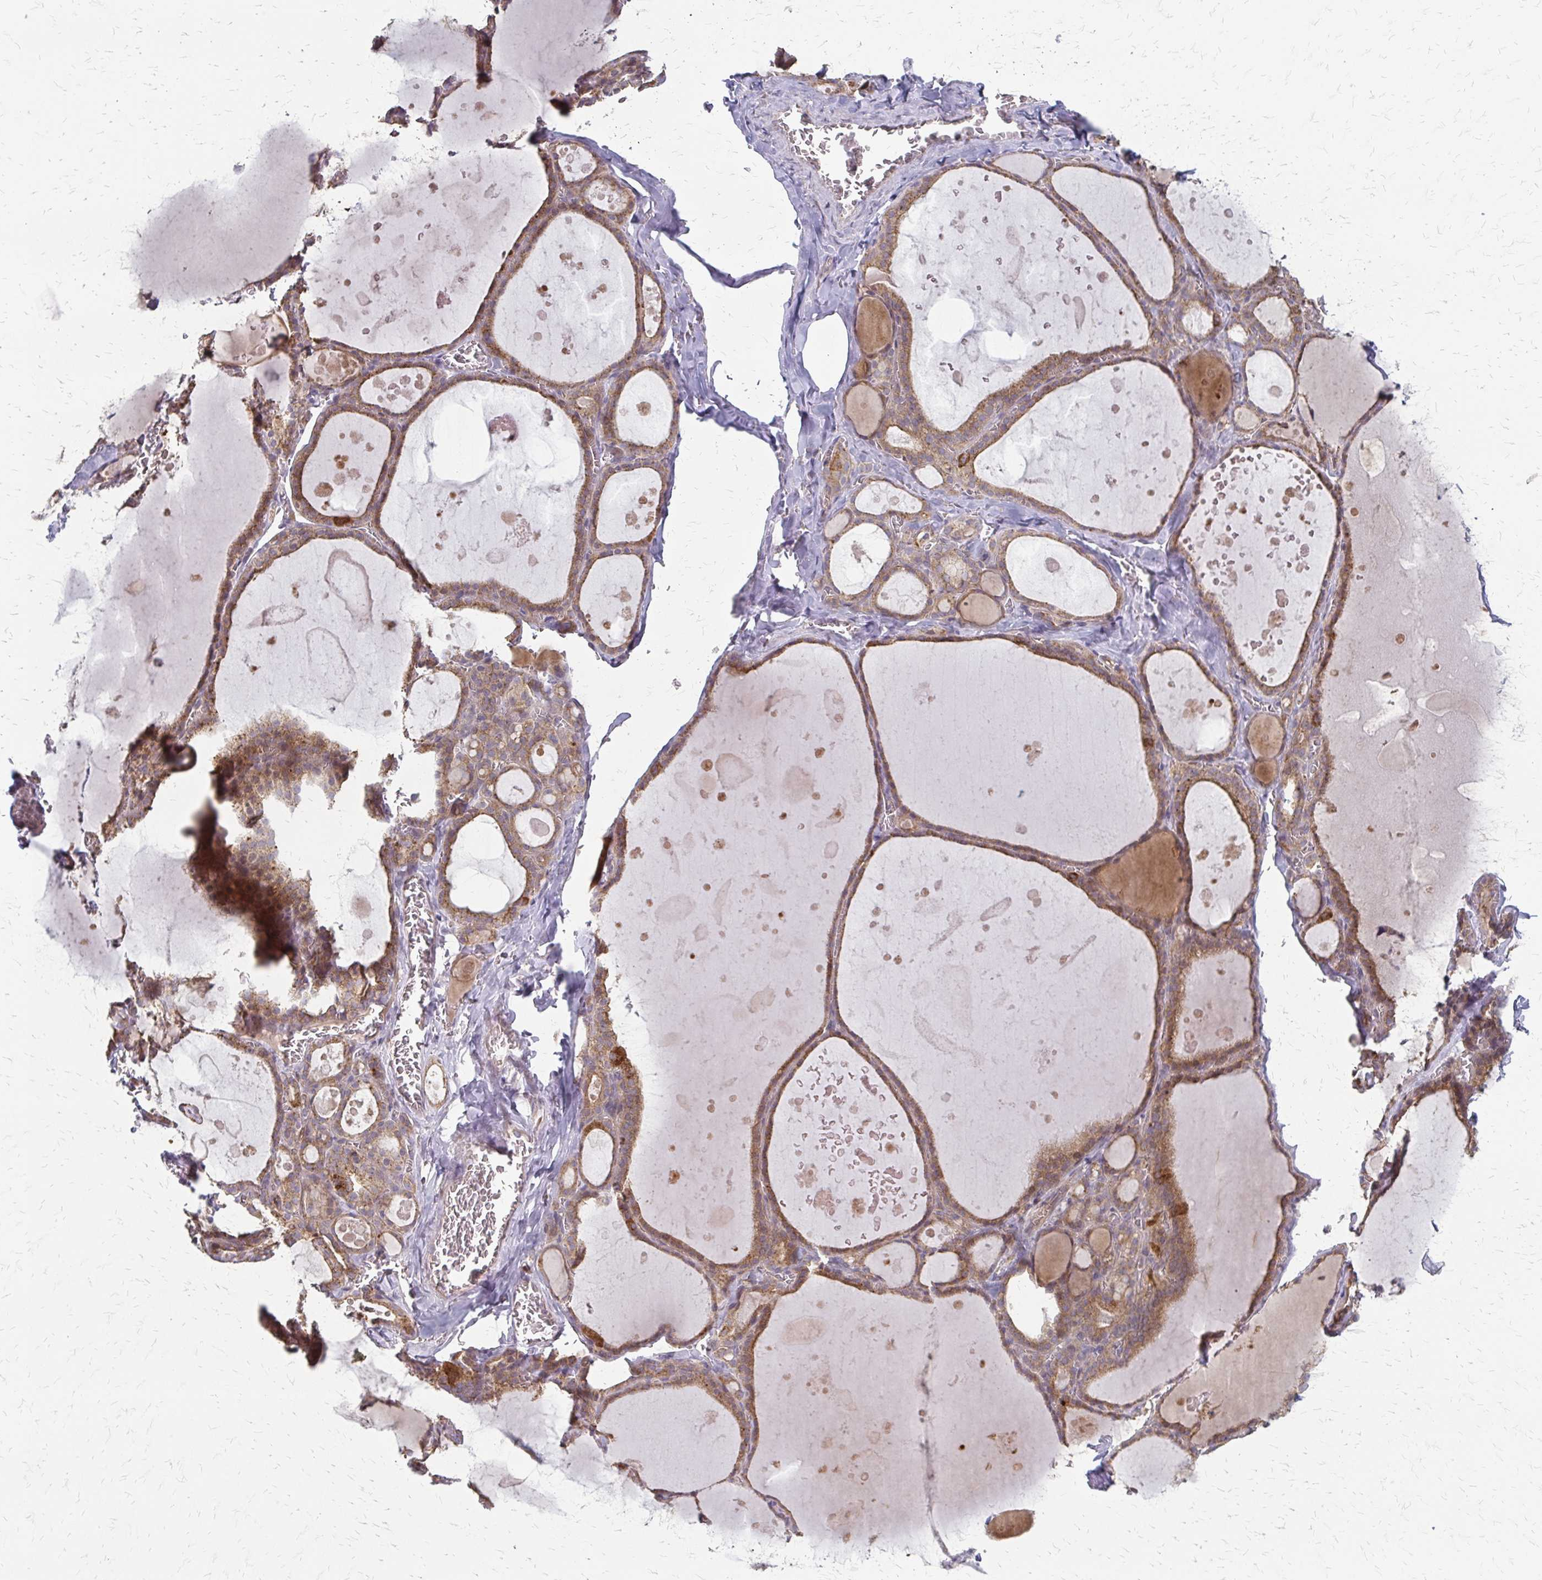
{"staining": {"intensity": "moderate", "quantity": ">75%", "location": "cytoplasmic/membranous"}, "tissue": "thyroid gland", "cell_type": "Glandular cells", "image_type": "normal", "snomed": [{"axis": "morphology", "description": "Normal tissue, NOS"}, {"axis": "topography", "description": "Thyroid gland"}], "caption": "This image demonstrates immunohistochemistry staining of normal thyroid gland, with medium moderate cytoplasmic/membranous expression in approximately >75% of glandular cells.", "gene": "ZNF383", "patient": {"sex": "male", "age": 56}}